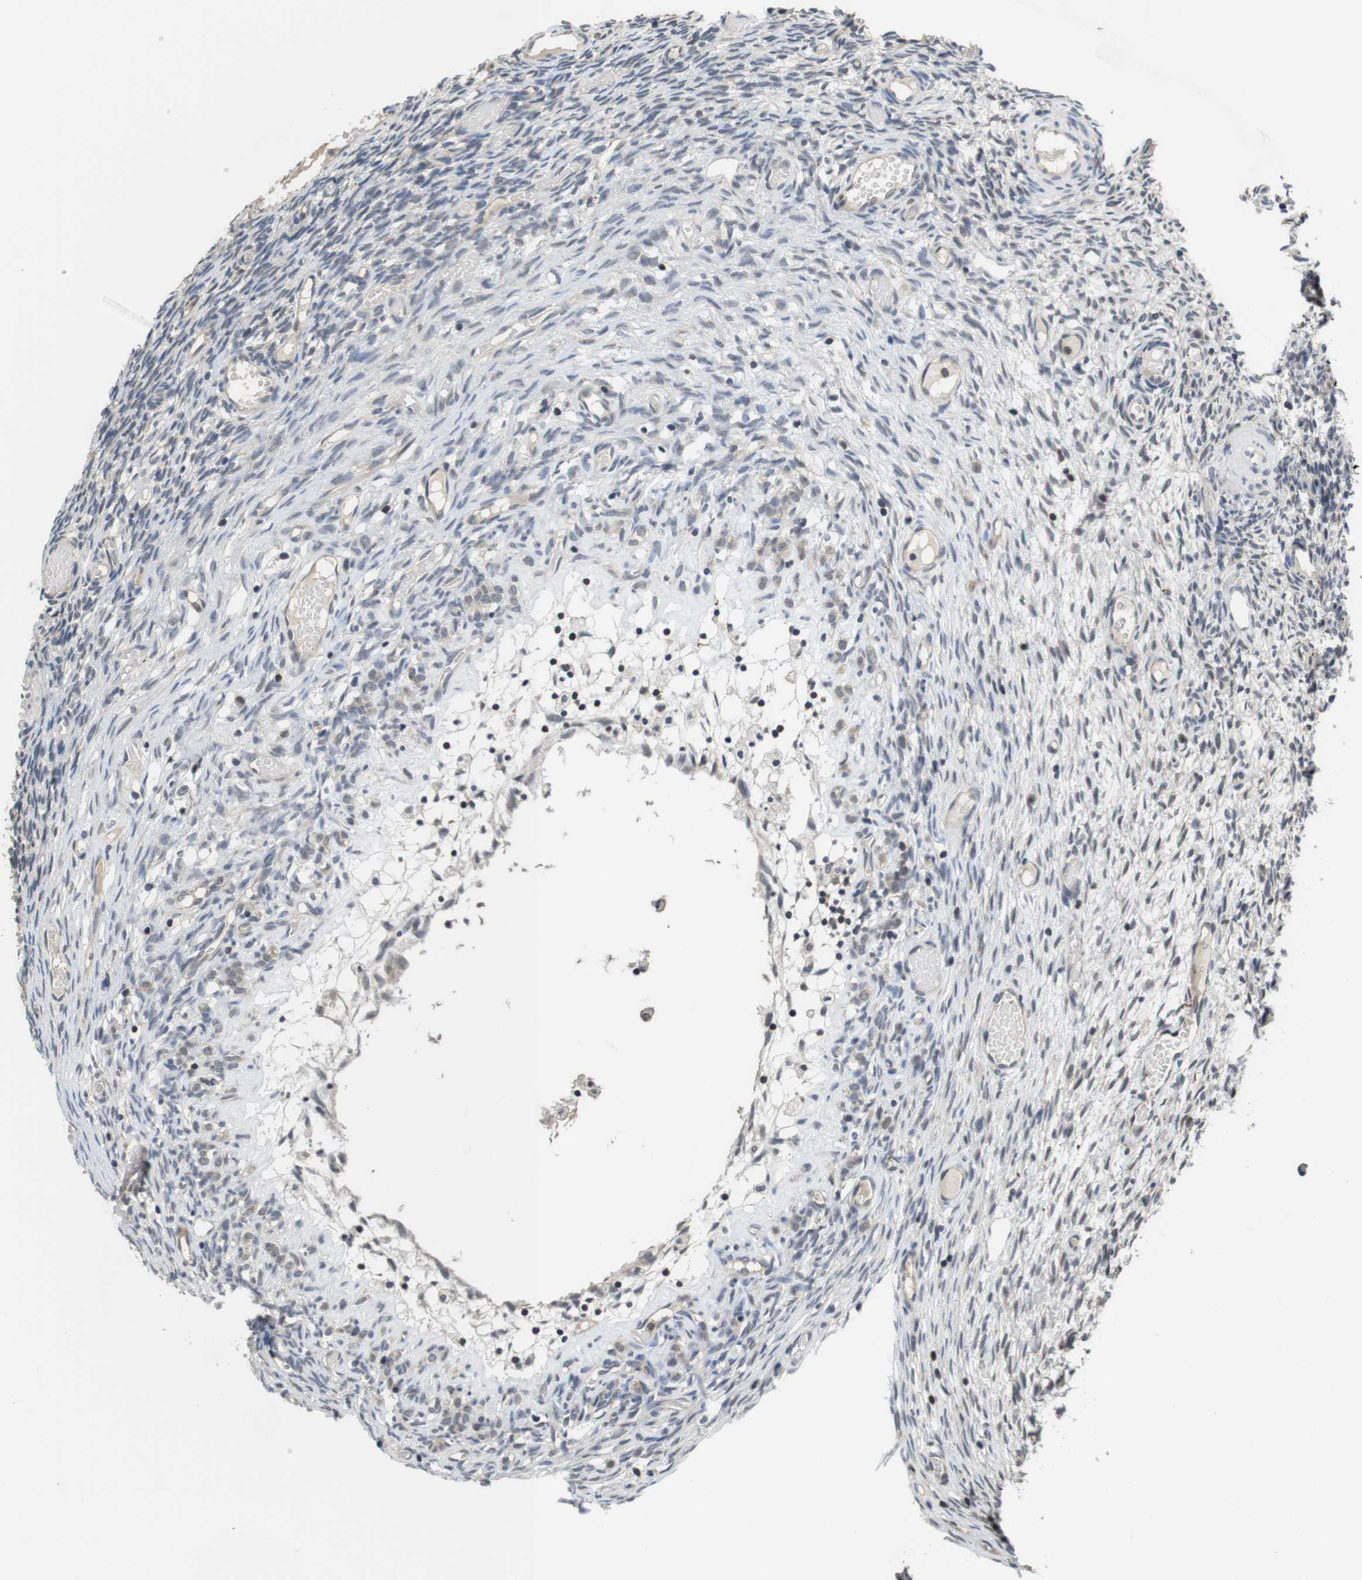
{"staining": {"intensity": "negative", "quantity": "none", "location": "none"}, "tissue": "ovary", "cell_type": "Ovarian stroma cells", "image_type": "normal", "snomed": [{"axis": "morphology", "description": "Normal tissue, NOS"}, {"axis": "topography", "description": "Ovary"}], "caption": "This is an IHC micrograph of normal ovary. There is no expression in ovarian stroma cells.", "gene": "FADD", "patient": {"sex": "female", "age": 35}}